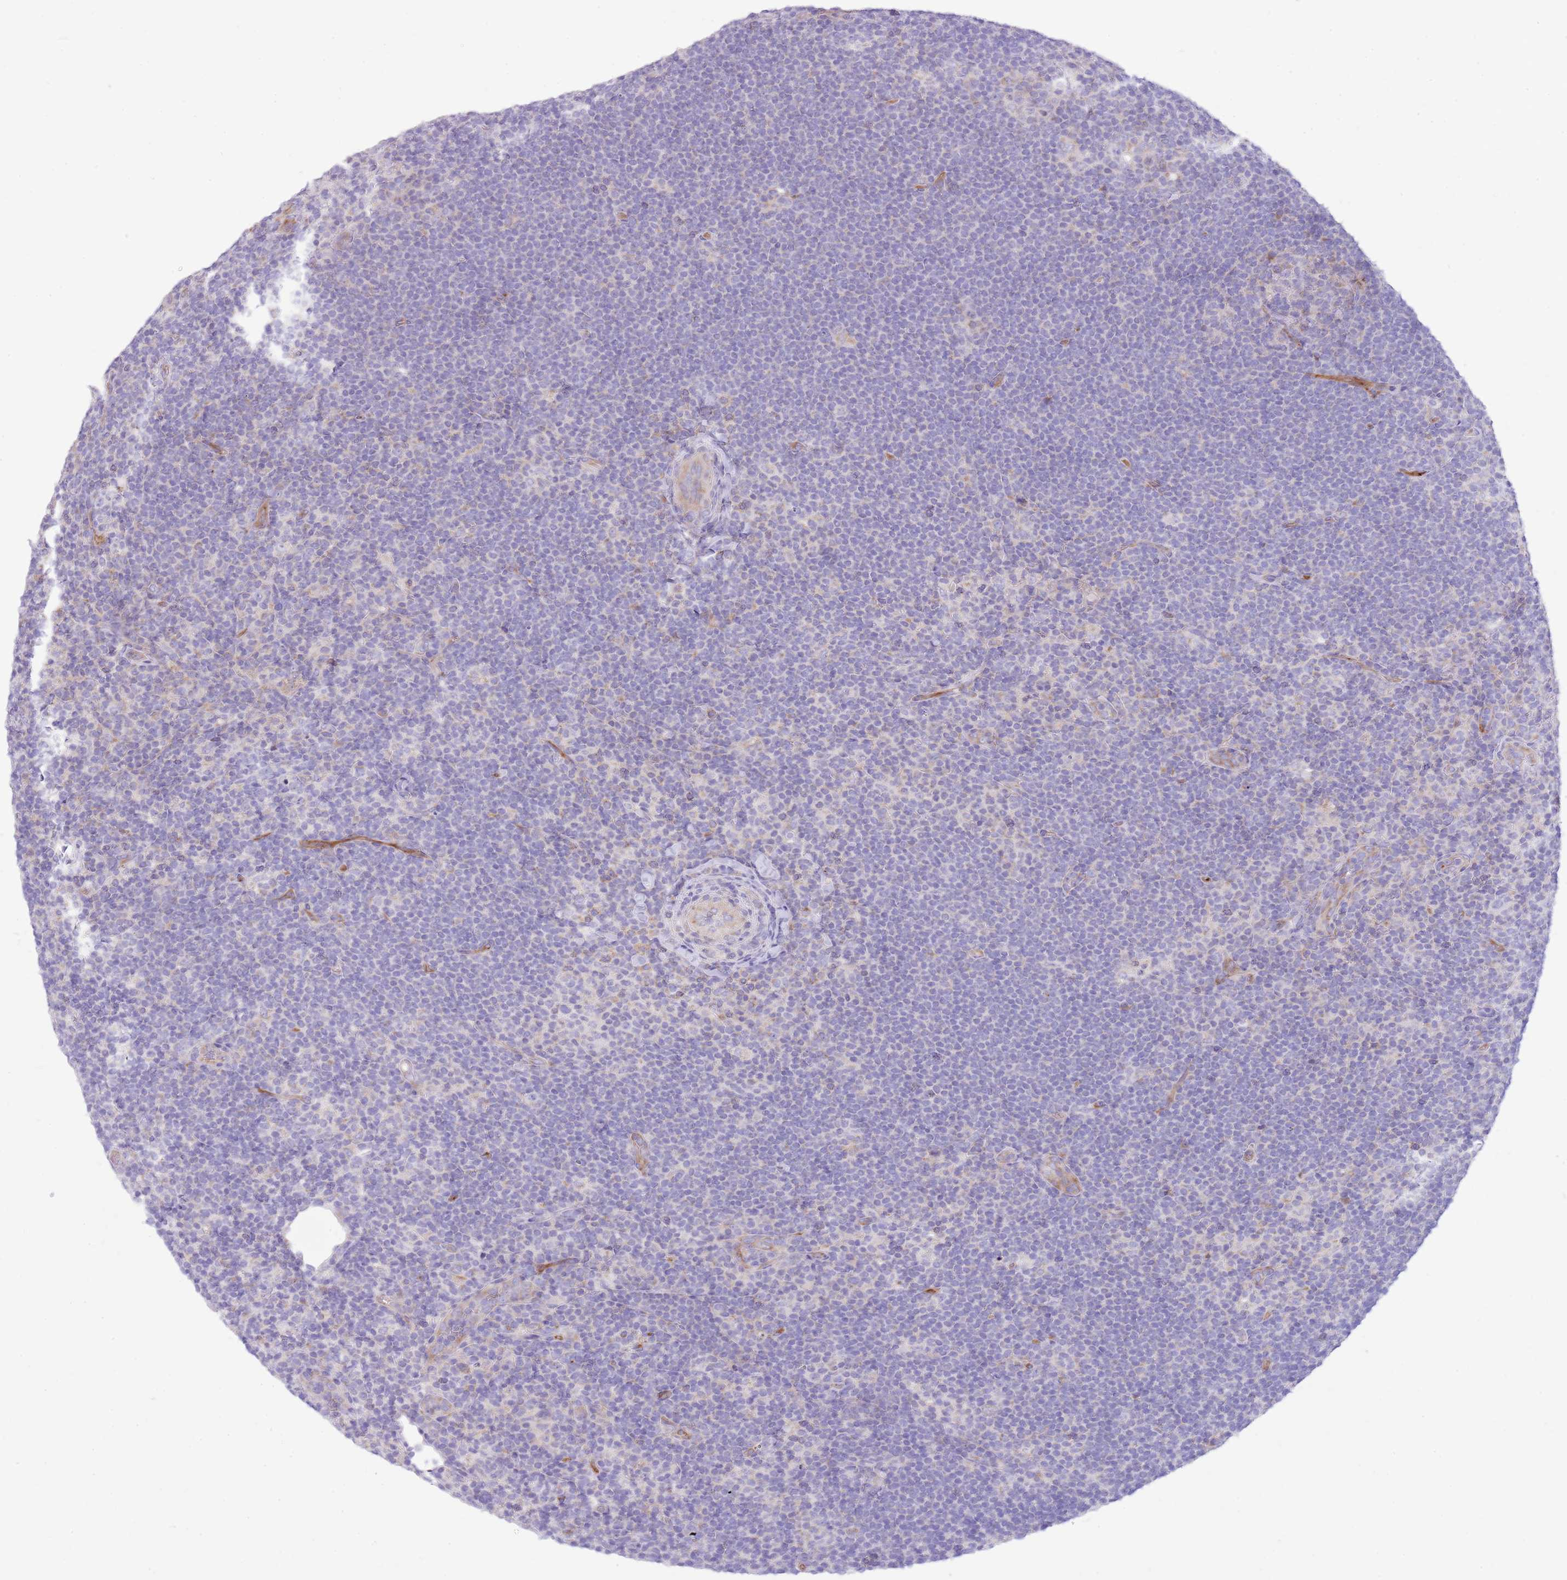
{"staining": {"intensity": "negative", "quantity": "none", "location": "none"}, "tissue": "lymphoma", "cell_type": "Tumor cells", "image_type": "cancer", "snomed": [{"axis": "morphology", "description": "Hodgkin's disease, NOS"}, {"axis": "topography", "description": "Lymph node"}], "caption": "The image reveals no staining of tumor cells in Hodgkin's disease.", "gene": "OAZ2", "patient": {"sex": "female", "age": 57}}